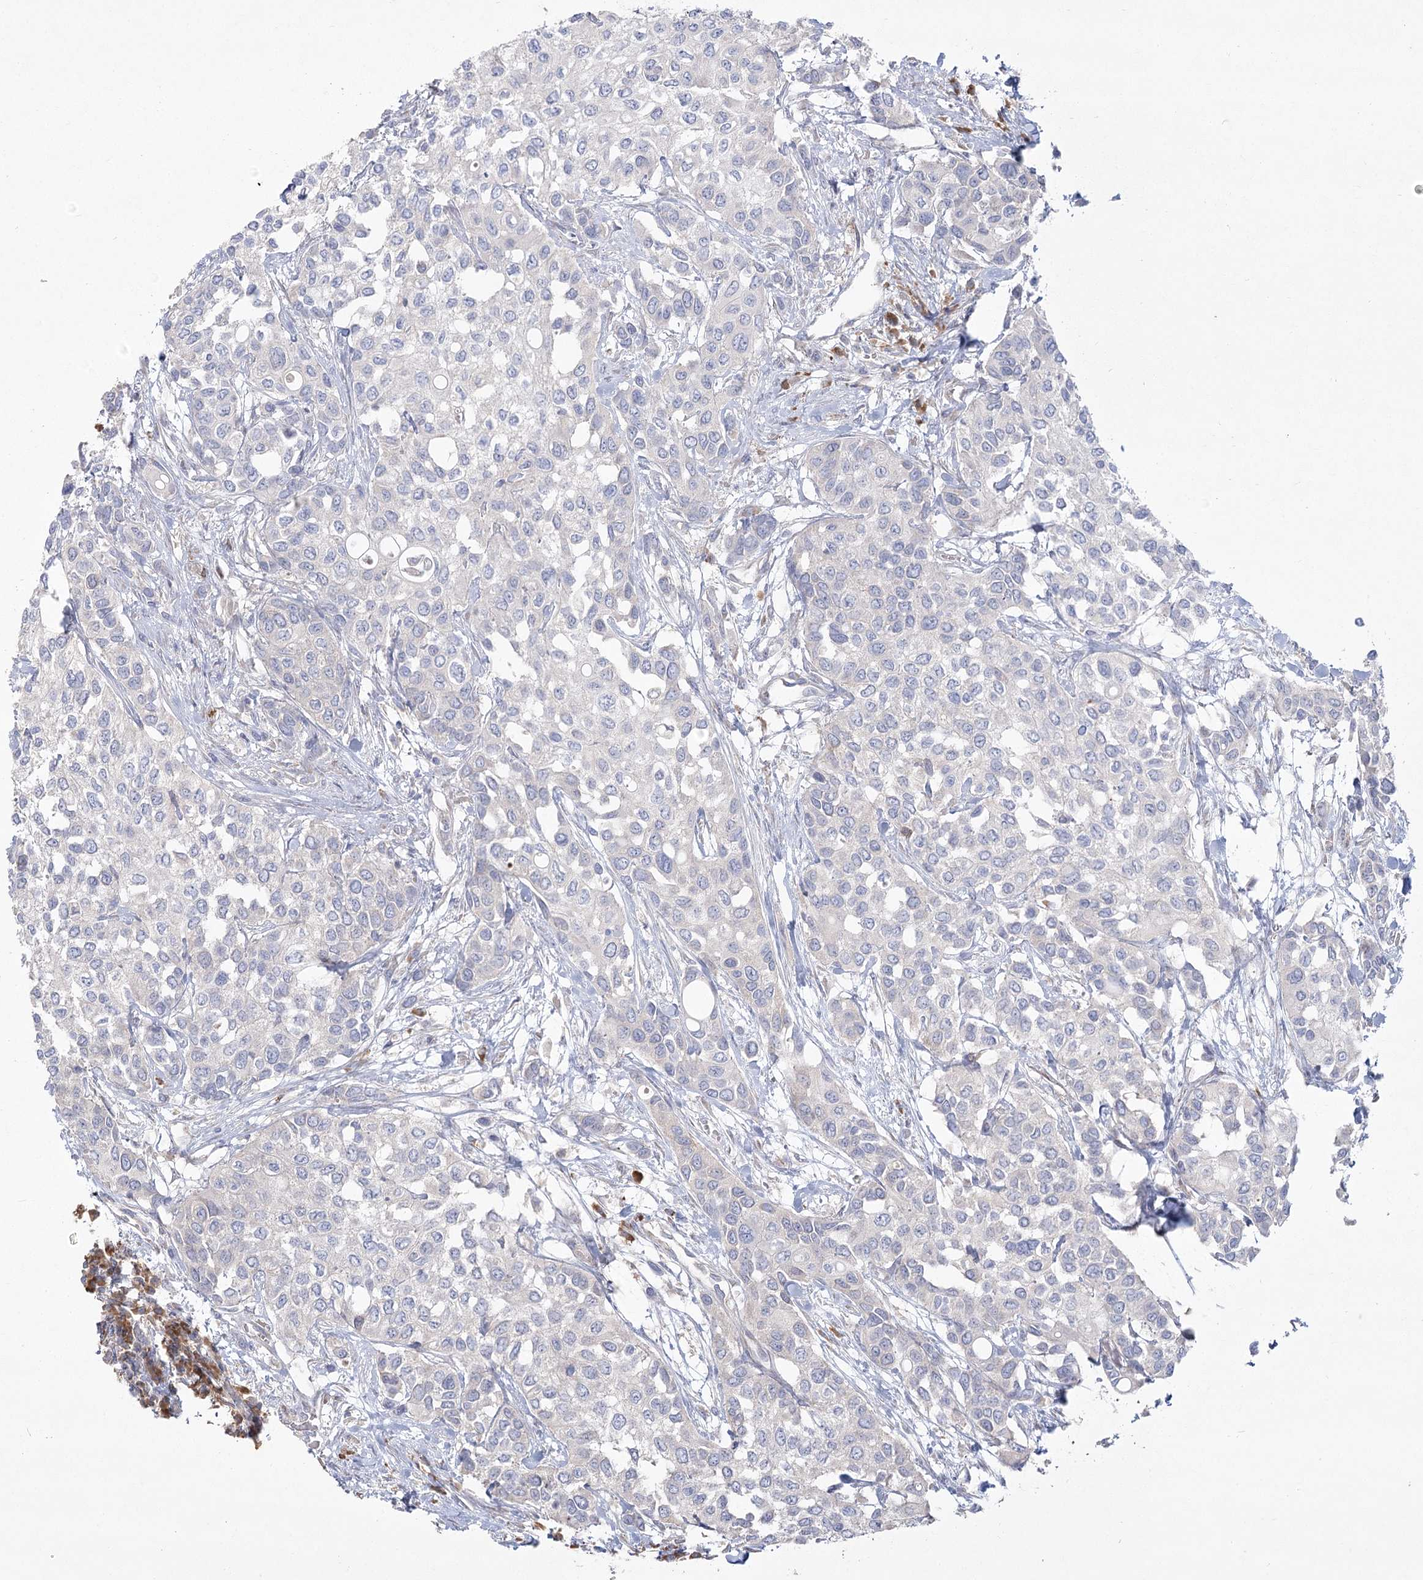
{"staining": {"intensity": "negative", "quantity": "none", "location": "none"}, "tissue": "urothelial cancer", "cell_type": "Tumor cells", "image_type": "cancer", "snomed": [{"axis": "morphology", "description": "Normal tissue, NOS"}, {"axis": "morphology", "description": "Urothelial carcinoma, High grade"}, {"axis": "topography", "description": "Vascular tissue"}, {"axis": "topography", "description": "Urinary bladder"}], "caption": "Human high-grade urothelial carcinoma stained for a protein using IHC shows no staining in tumor cells.", "gene": "CAMTA1", "patient": {"sex": "female", "age": 56}}